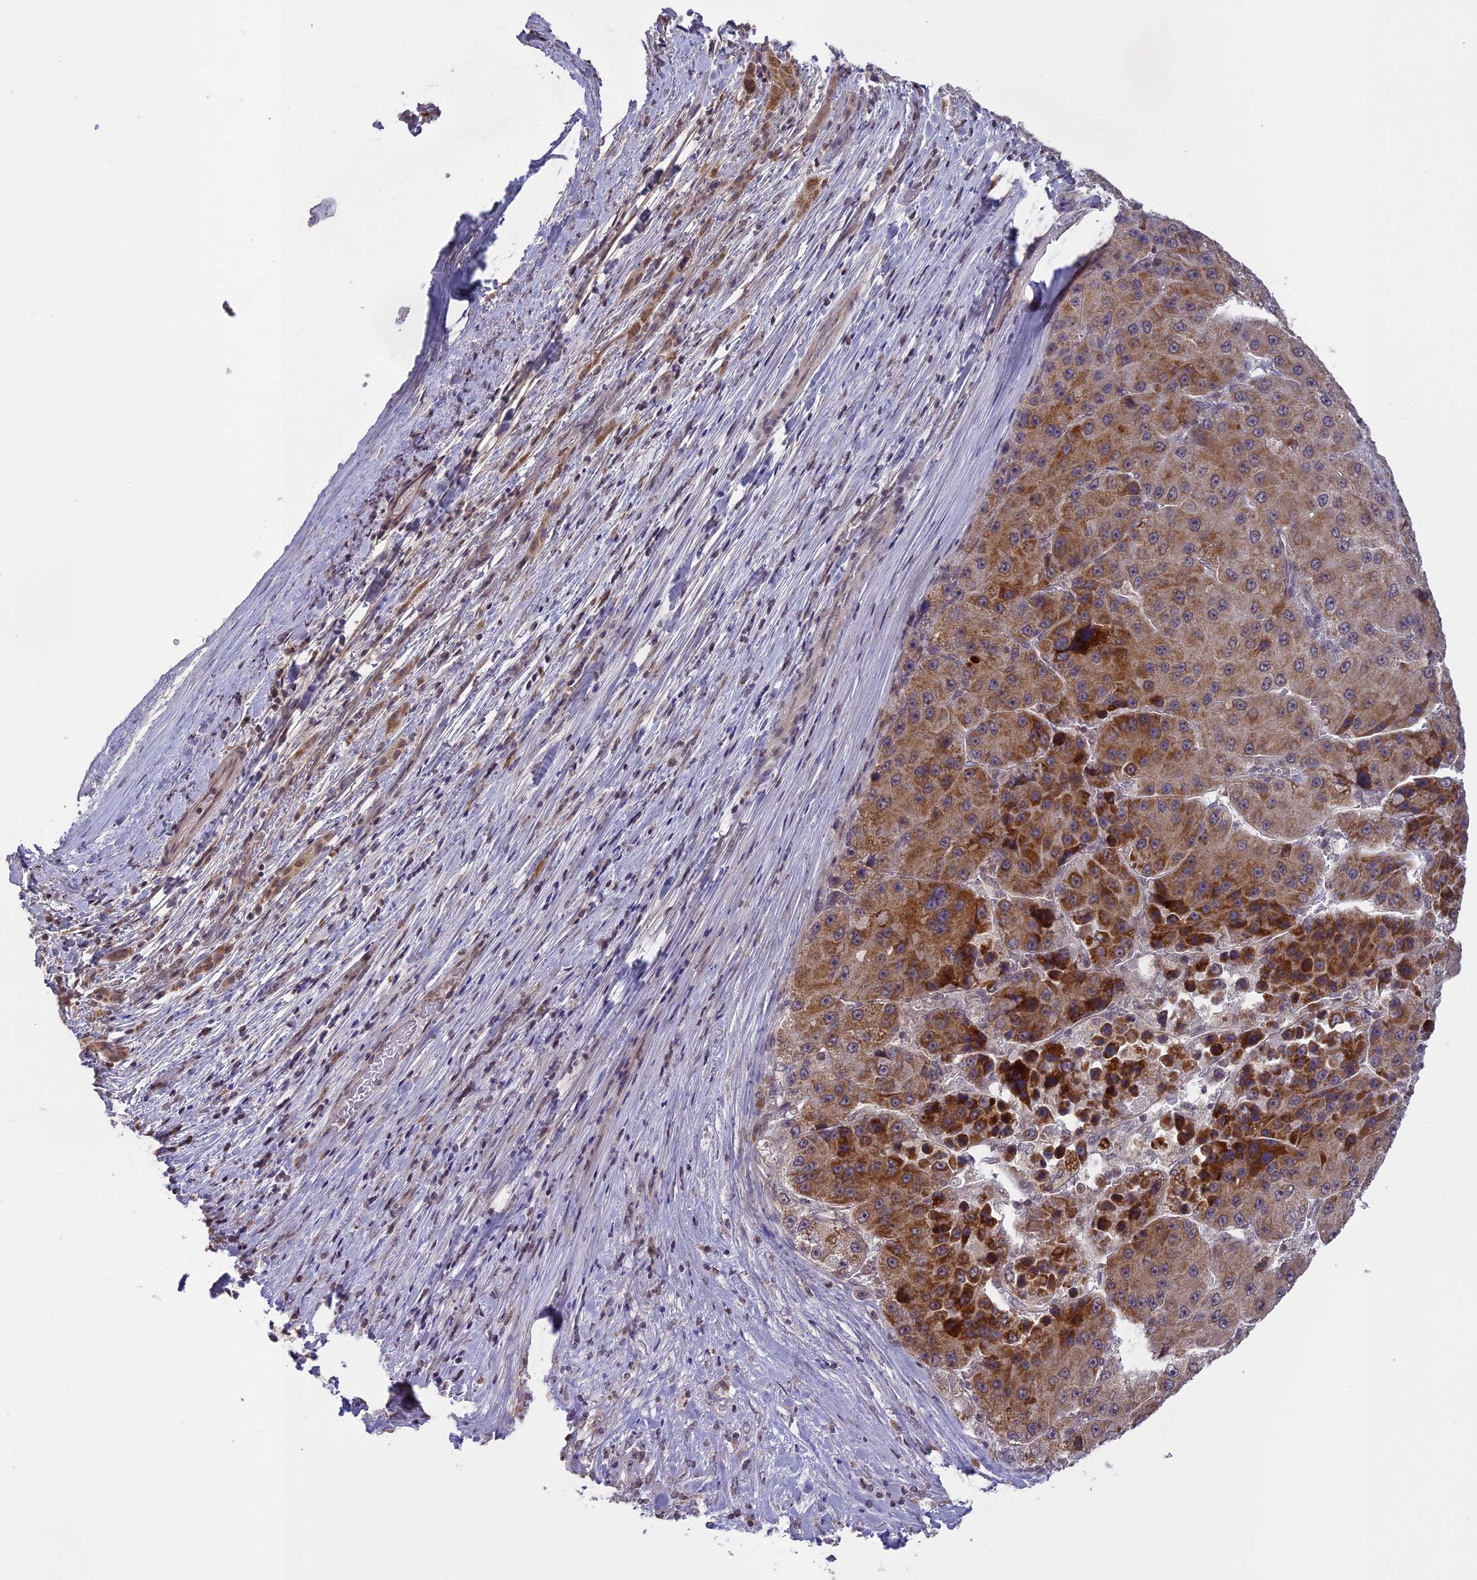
{"staining": {"intensity": "moderate", "quantity": ">75%", "location": "cytoplasmic/membranous"}, "tissue": "liver cancer", "cell_type": "Tumor cells", "image_type": "cancer", "snomed": [{"axis": "morphology", "description": "Carcinoma, Hepatocellular, NOS"}, {"axis": "topography", "description": "Liver"}], "caption": "Immunohistochemical staining of human liver cancer reveals moderate cytoplasmic/membranous protein expression in approximately >75% of tumor cells. The staining was performed using DAB (3,3'-diaminobenzidine) to visualize the protein expression in brown, while the nuclei were stained in blue with hematoxylin (Magnification: 20x).", "gene": "ERG28", "patient": {"sex": "female", "age": 73}}